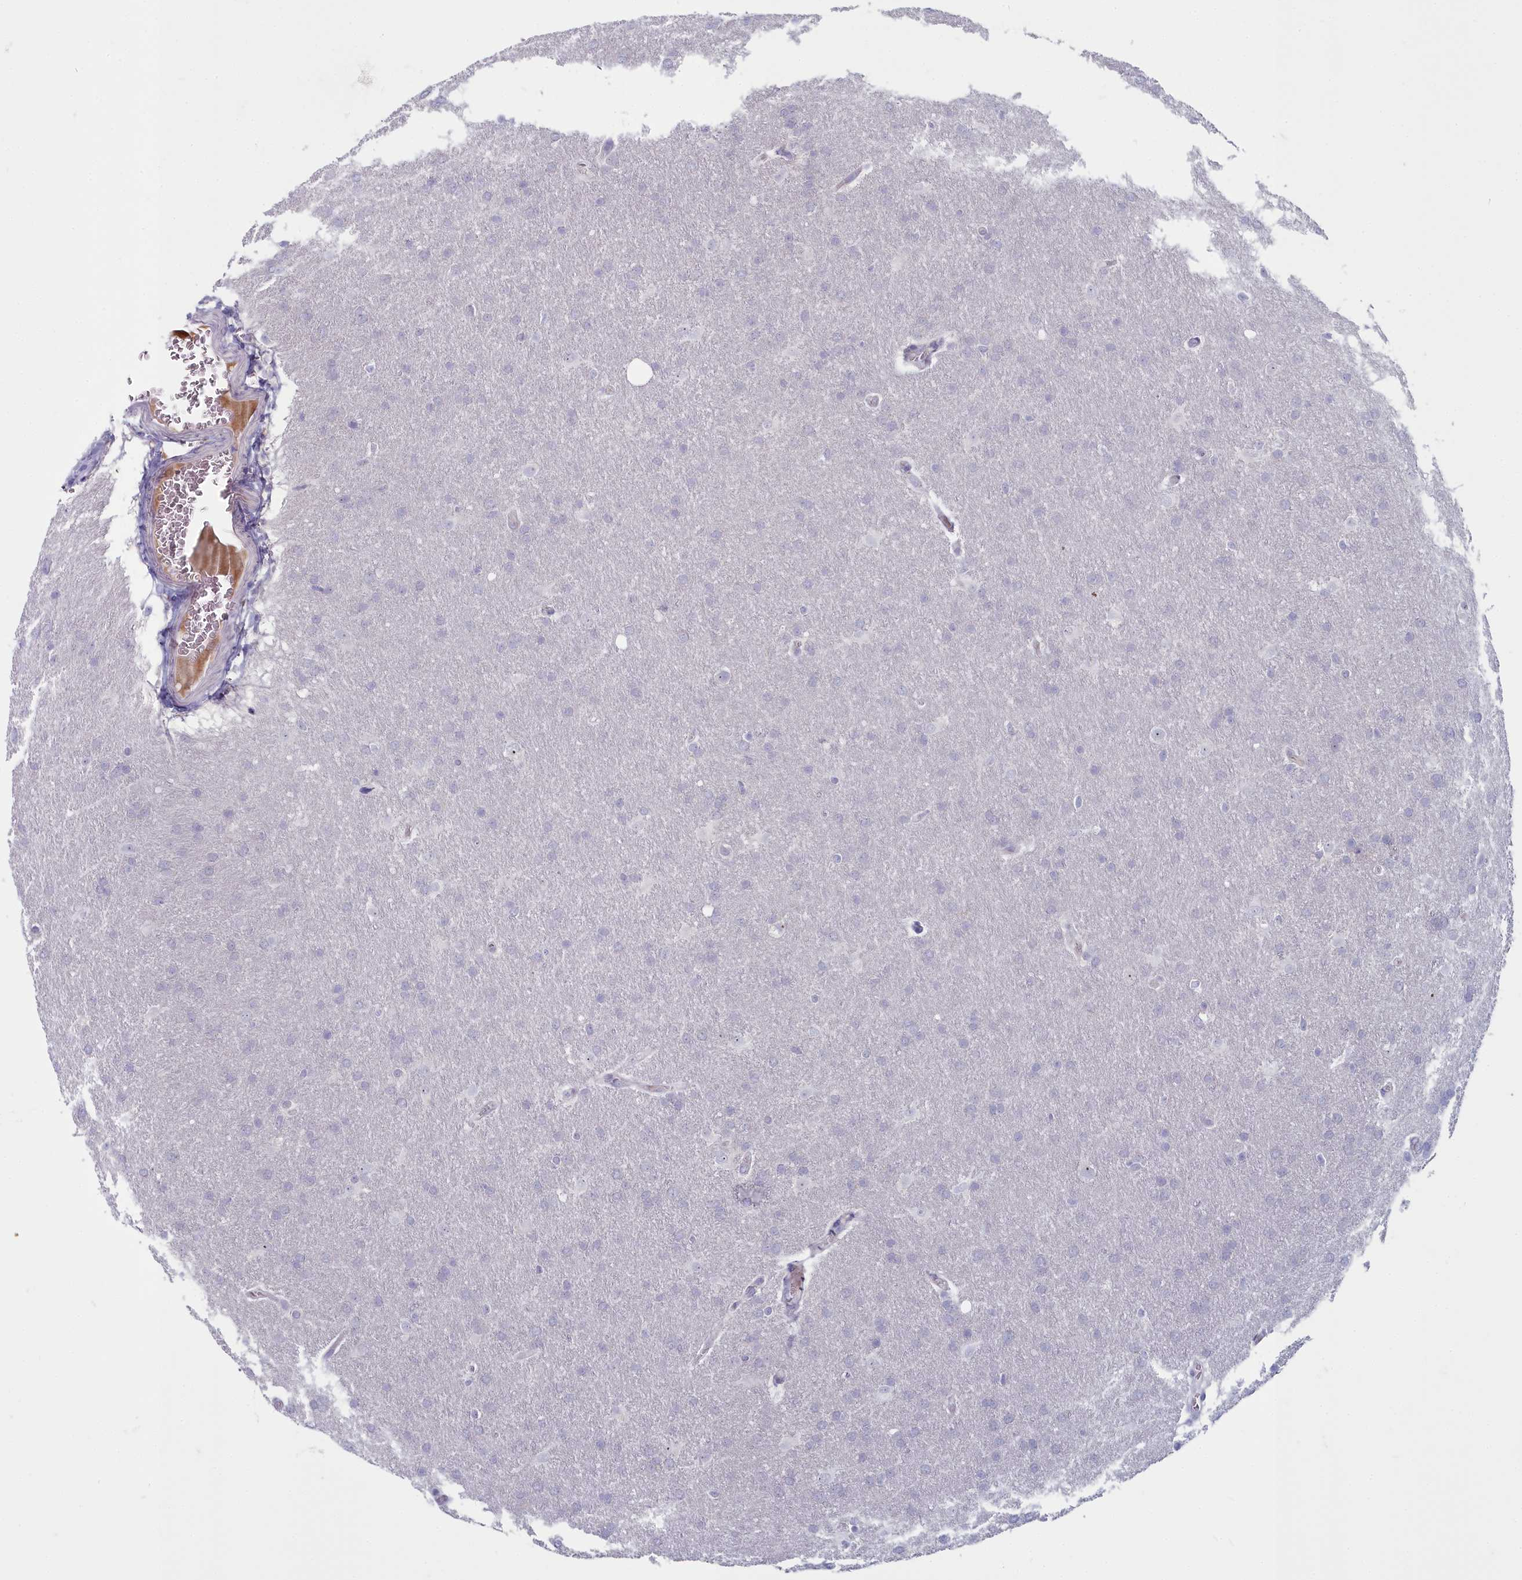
{"staining": {"intensity": "negative", "quantity": "none", "location": "none"}, "tissue": "glioma", "cell_type": "Tumor cells", "image_type": "cancer", "snomed": [{"axis": "morphology", "description": "Glioma, malignant, Low grade"}, {"axis": "topography", "description": "Brain"}], "caption": "Immunohistochemical staining of human glioma shows no significant expression in tumor cells.", "gene": "INSYN2A", "patient": {"sex": "female", "age": 32}}